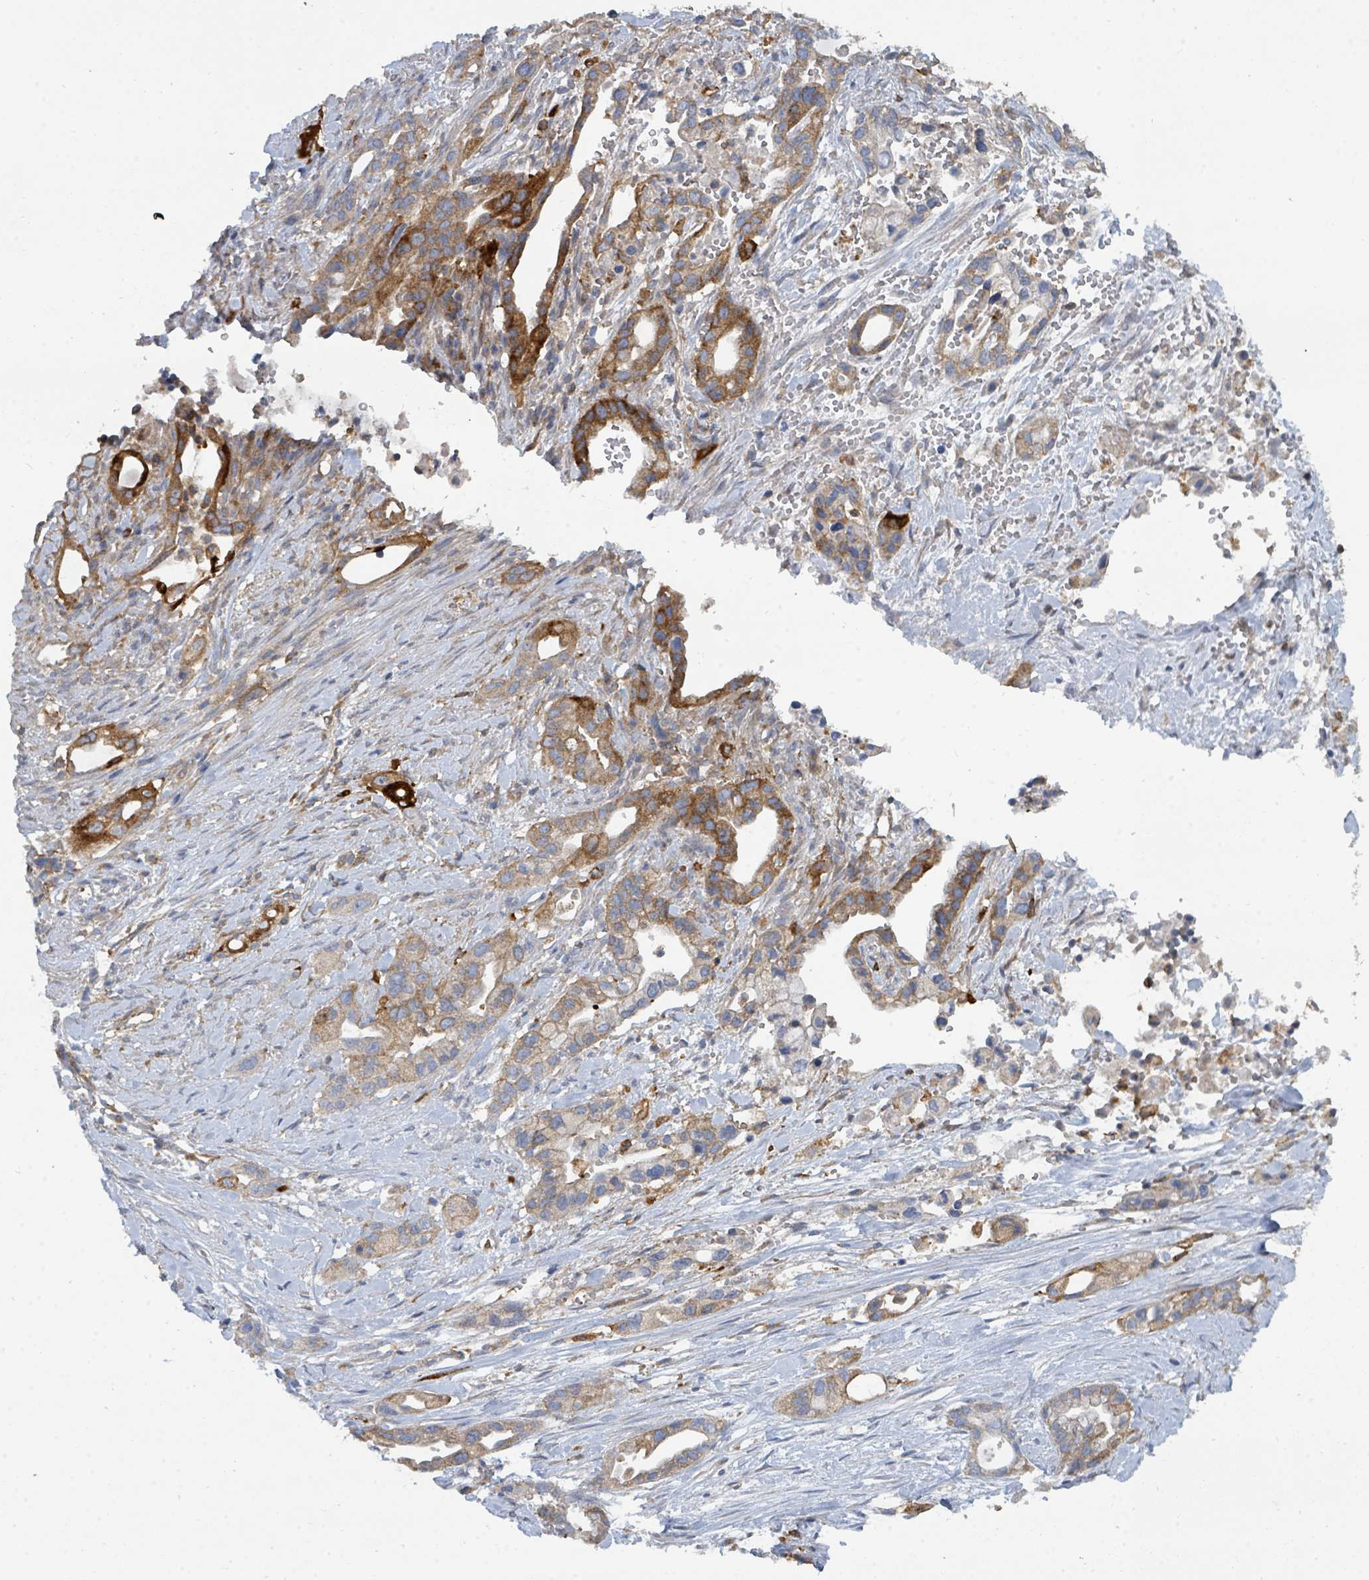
{"staining": {"intensity": "strong", "quantity": "25%-75%", "location": "cytoplasmic/membranous"}, "tissue": "pancreatic cancer", "cell_type": "Tumor cells", "image_type": "cancer", "snomed": [{"axis": "morphology", "description": "Adenocarcinoma, NOS"}, {"axis": "topography", "description": "Pancreas"}], "caption": "Protein expression analysis of pancreatic cancer (adenocarcinoma) demonstrates strong cytoplasmic/membranous staining in about 25%-75% of tumor cells. Using DAB (brown) and hematoxylin (blue) stains, captured at high magnification using brightfield microscopy.", "gene": "IFIT1", "patient": {"sex": "male", "age": 44}}